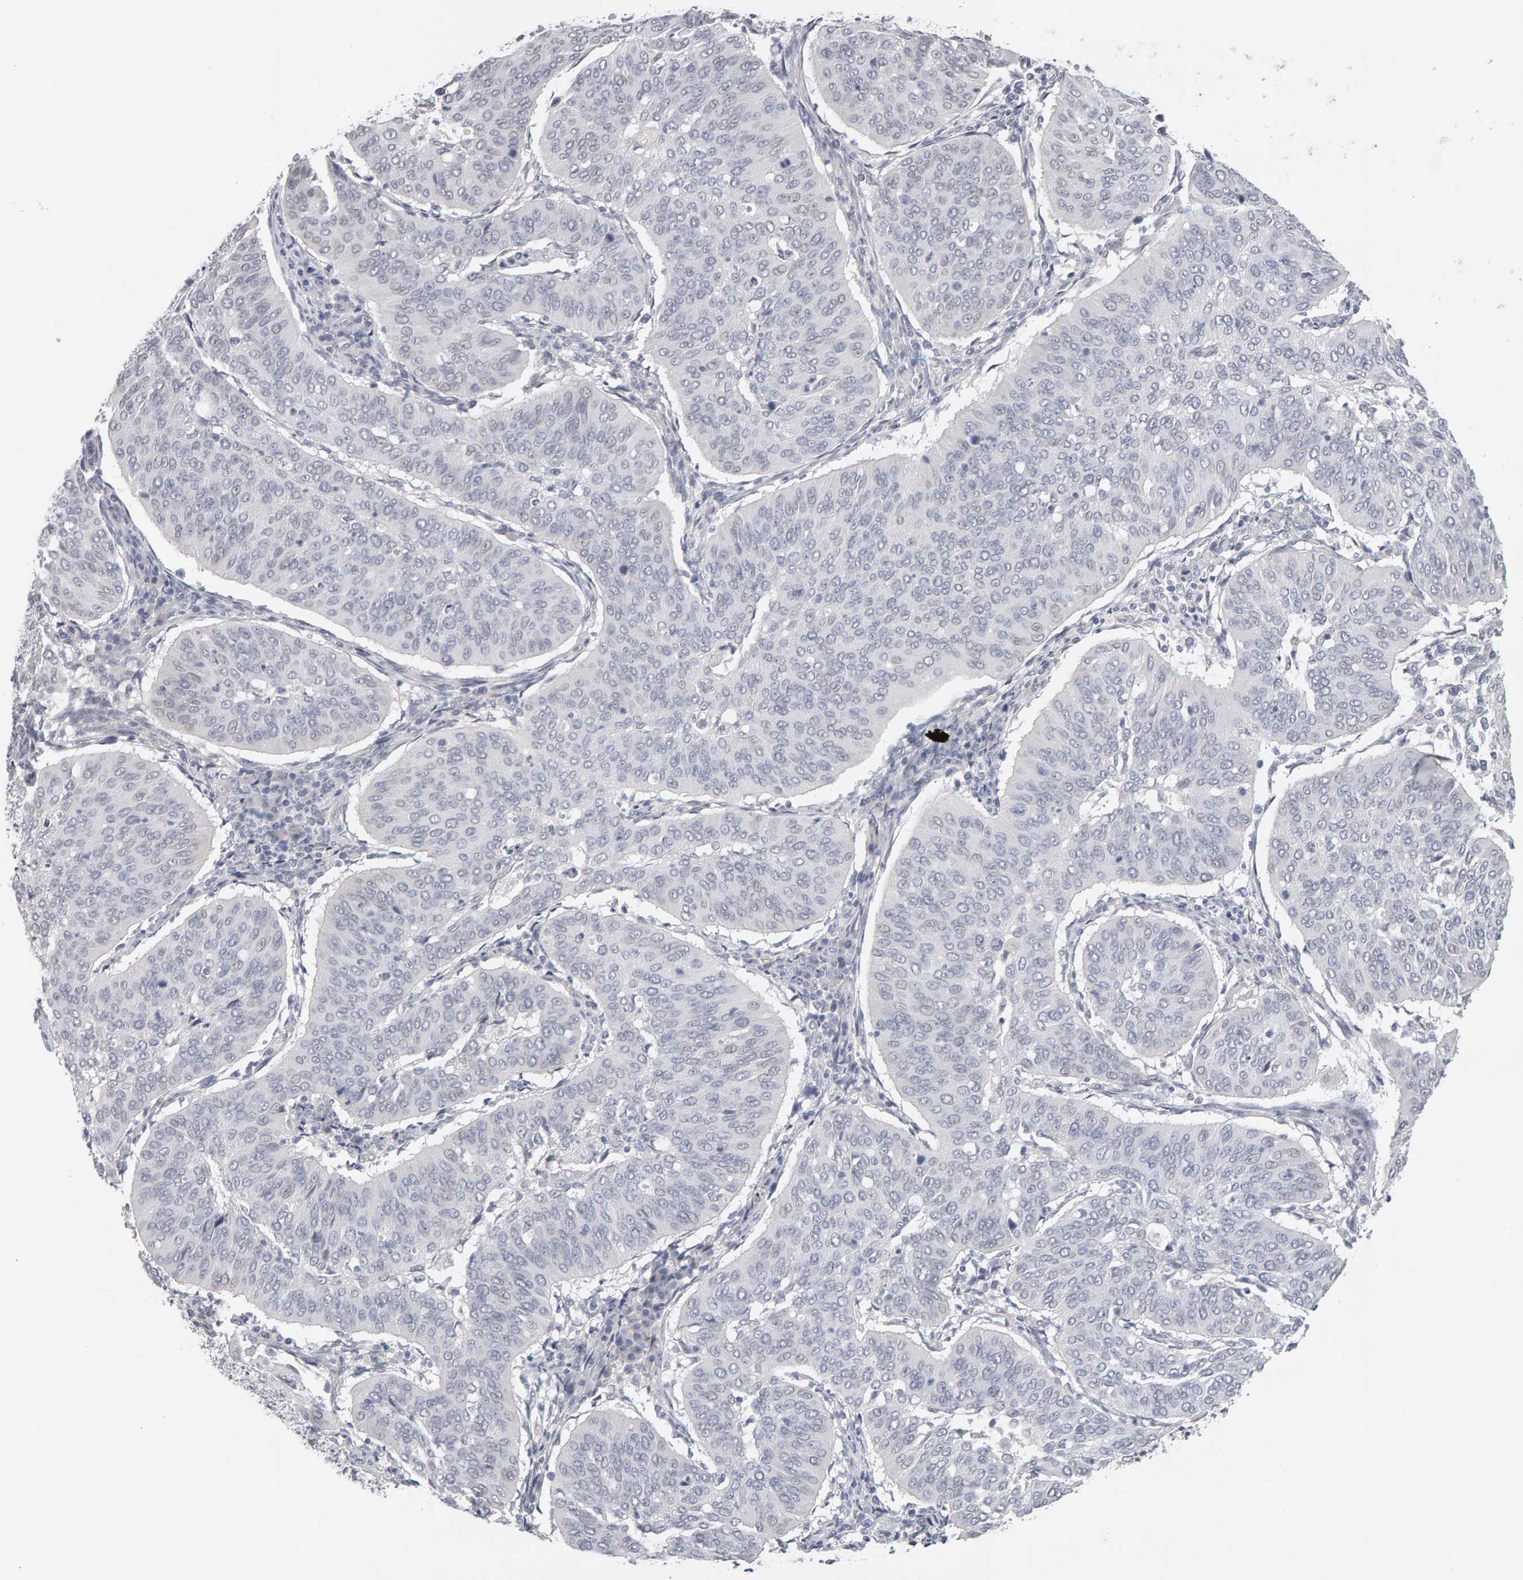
{"staining": {"intensity": "negative", "quantity": "none", "location": "none"}, "tissue": "cervical cancer", "cell_type": "Tumor cells", "image_type": "cancer", "snomed": [{"axis": "morphology", "description": "Normal tissue, NOS"}, {"axis": "morphology", "description": "Squamous cell carcinoma, NOS"}, {"axis": "topography", "description": "Cervix"}], "caption": "A high-resolution image shows immunohistochemistry (IHC) staining of cervical squamous cell carcinoma, which exhibits no significant expression in tumor cells.", "gene": "HNF4A", "patient": {"sex": "female", "age": 39}}